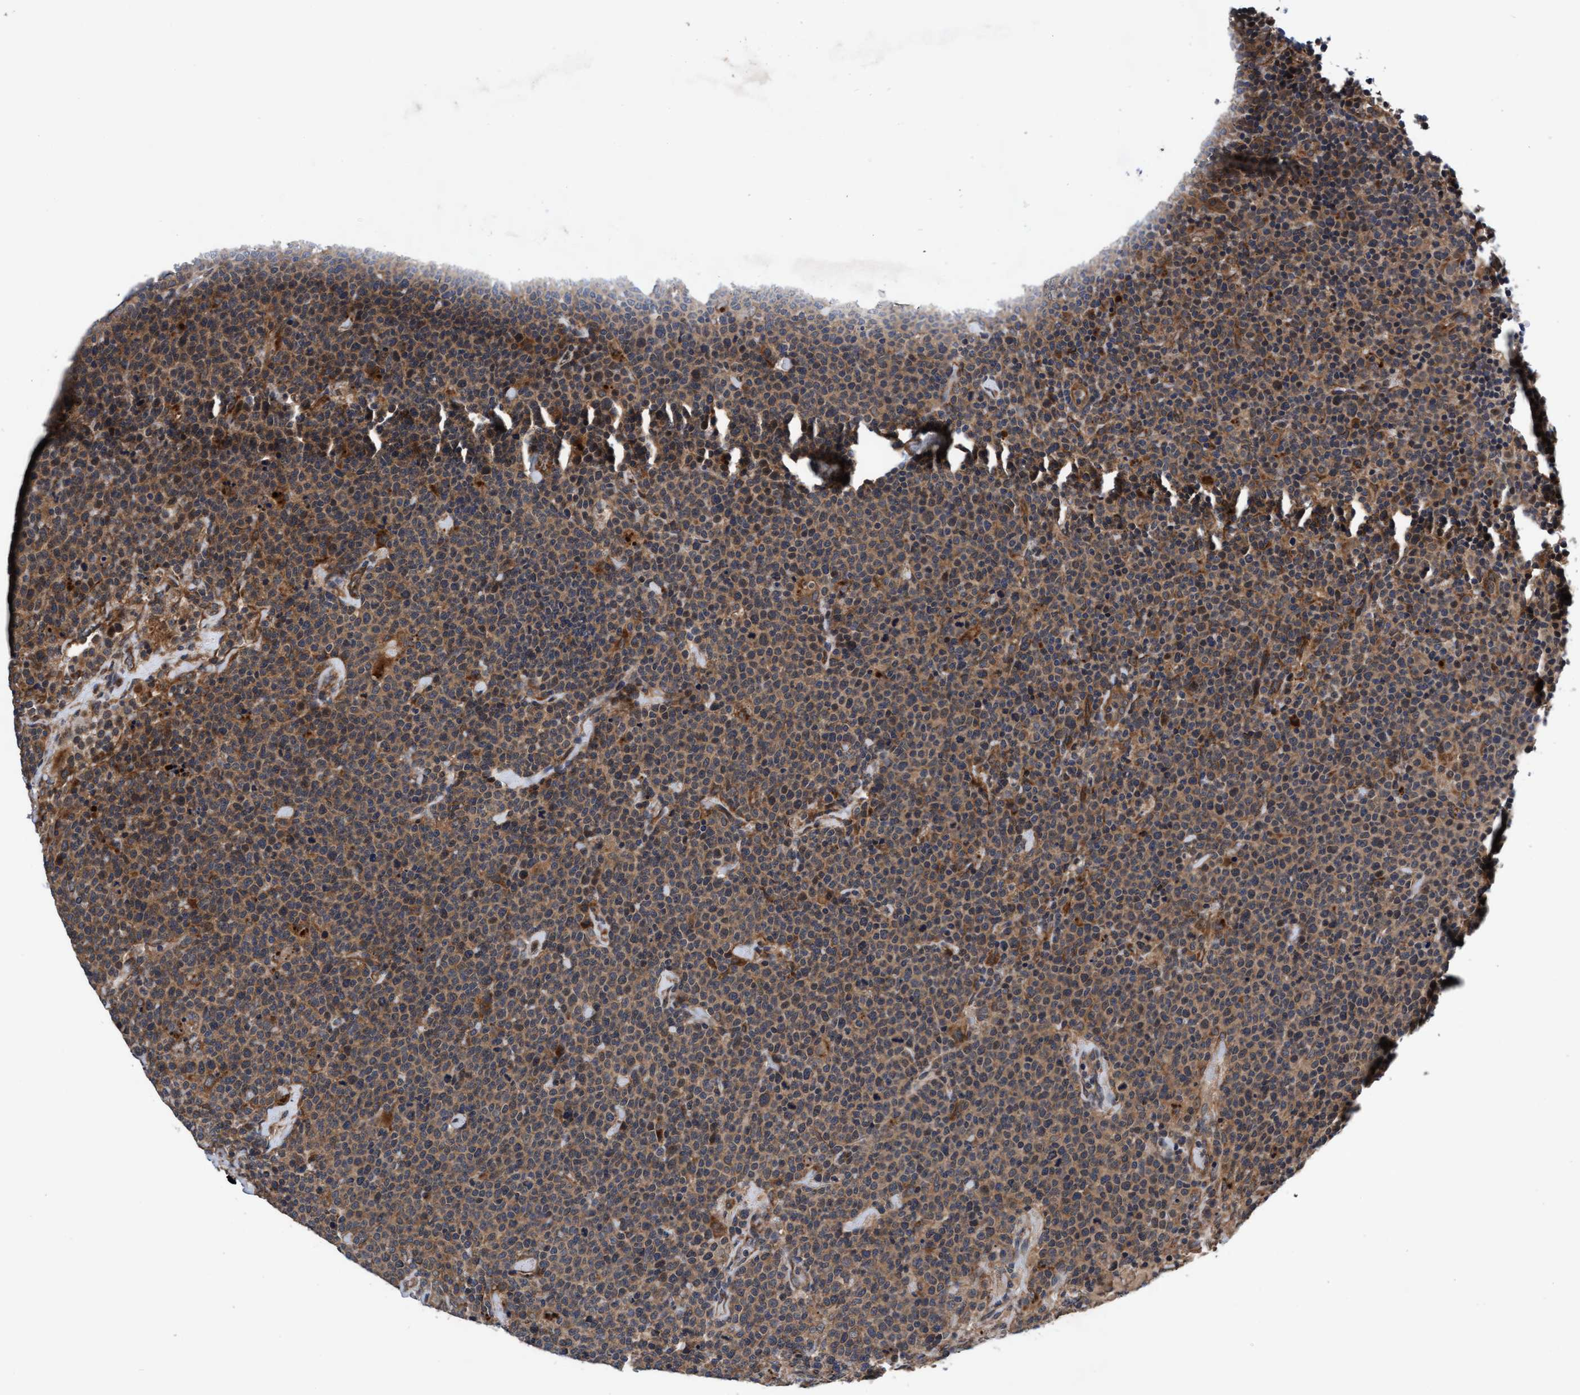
{"staining": {"intensity": "moderate", "quantity": ">75%", "location": "cytoplasmic/membranous"}, "tissue": "lymphoma", "cell_type": "Tumor cells", "image_type": "cancer", "snomed": [{"axis": "morphology", "description": "Malignant lymphoma, non-Hodgkin's type, High grade"}, {"axis": "topography", "description": "Lymph node"}], "caption": "There is medium levels of moderate cytoplasmic/membranous staining in tumor cells of lymphoma, as demonstrated by immunohistochemical staining (brown color).", "gene": "EFCAB13", "patient": {"sex": "male", "age": 61}}